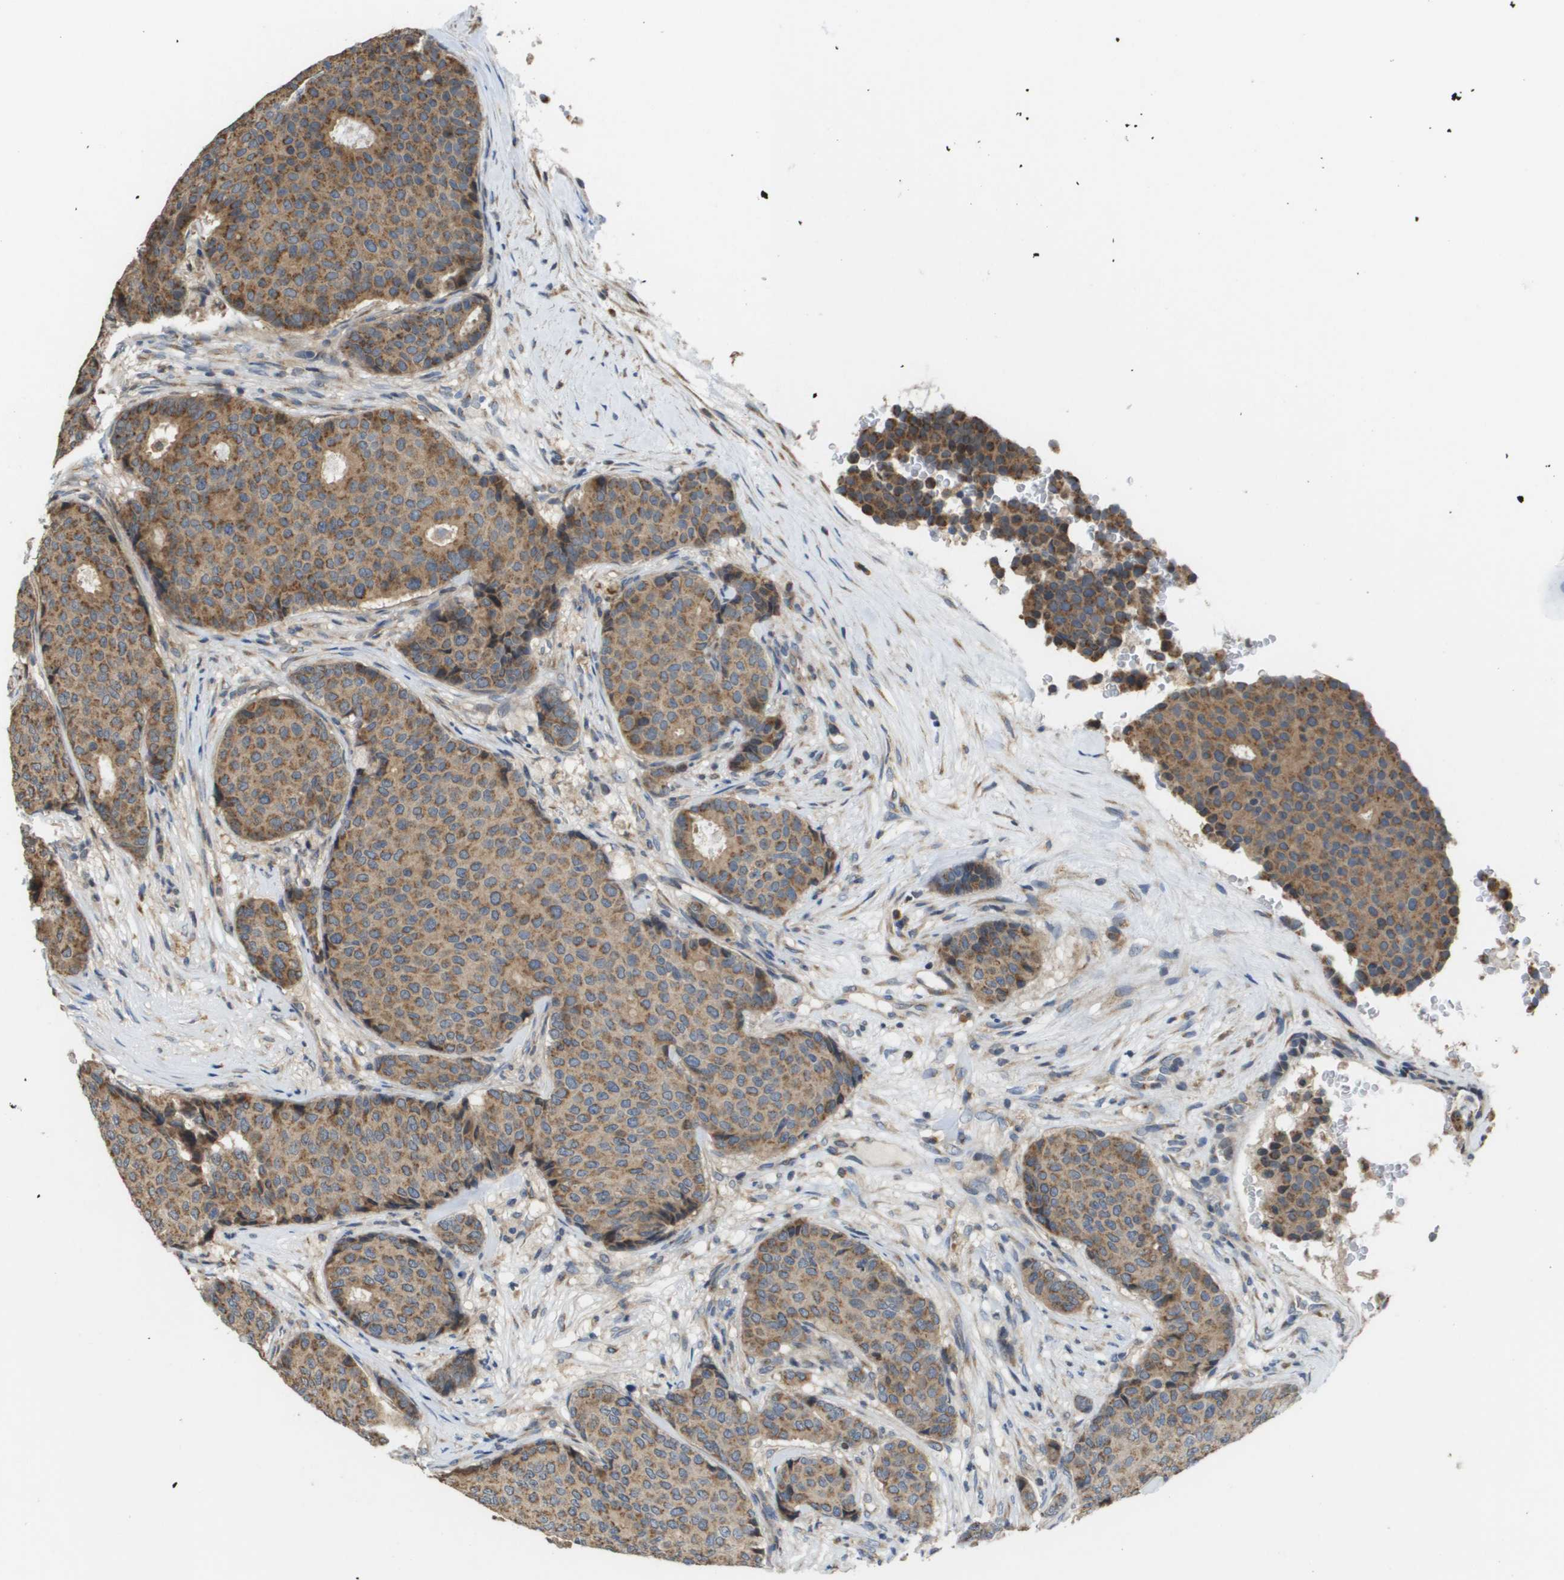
{"staining": {"intensity": "moderate", "quantity": ">75%", "location": "cytoplasmic/membranous"}, "tissue": "breast cancer", "cell_type": "Tumor cells", "image_type": "cancer", "snomed": [{"axis": "morphology", "description": "Duct carcinoma"}, {"axis": "topography", "description": "Breast"}], "caption": "High-power microscopy captured an immunohistochemistry (IHC) micrograph of infiltrating ductal carcinoma (breast), revealing moderate cytoplasmic/membranous staining in approximately >75% of tumor cells.", "gene": "PCK1", "patient": {"sex": "female", "age": 75}}